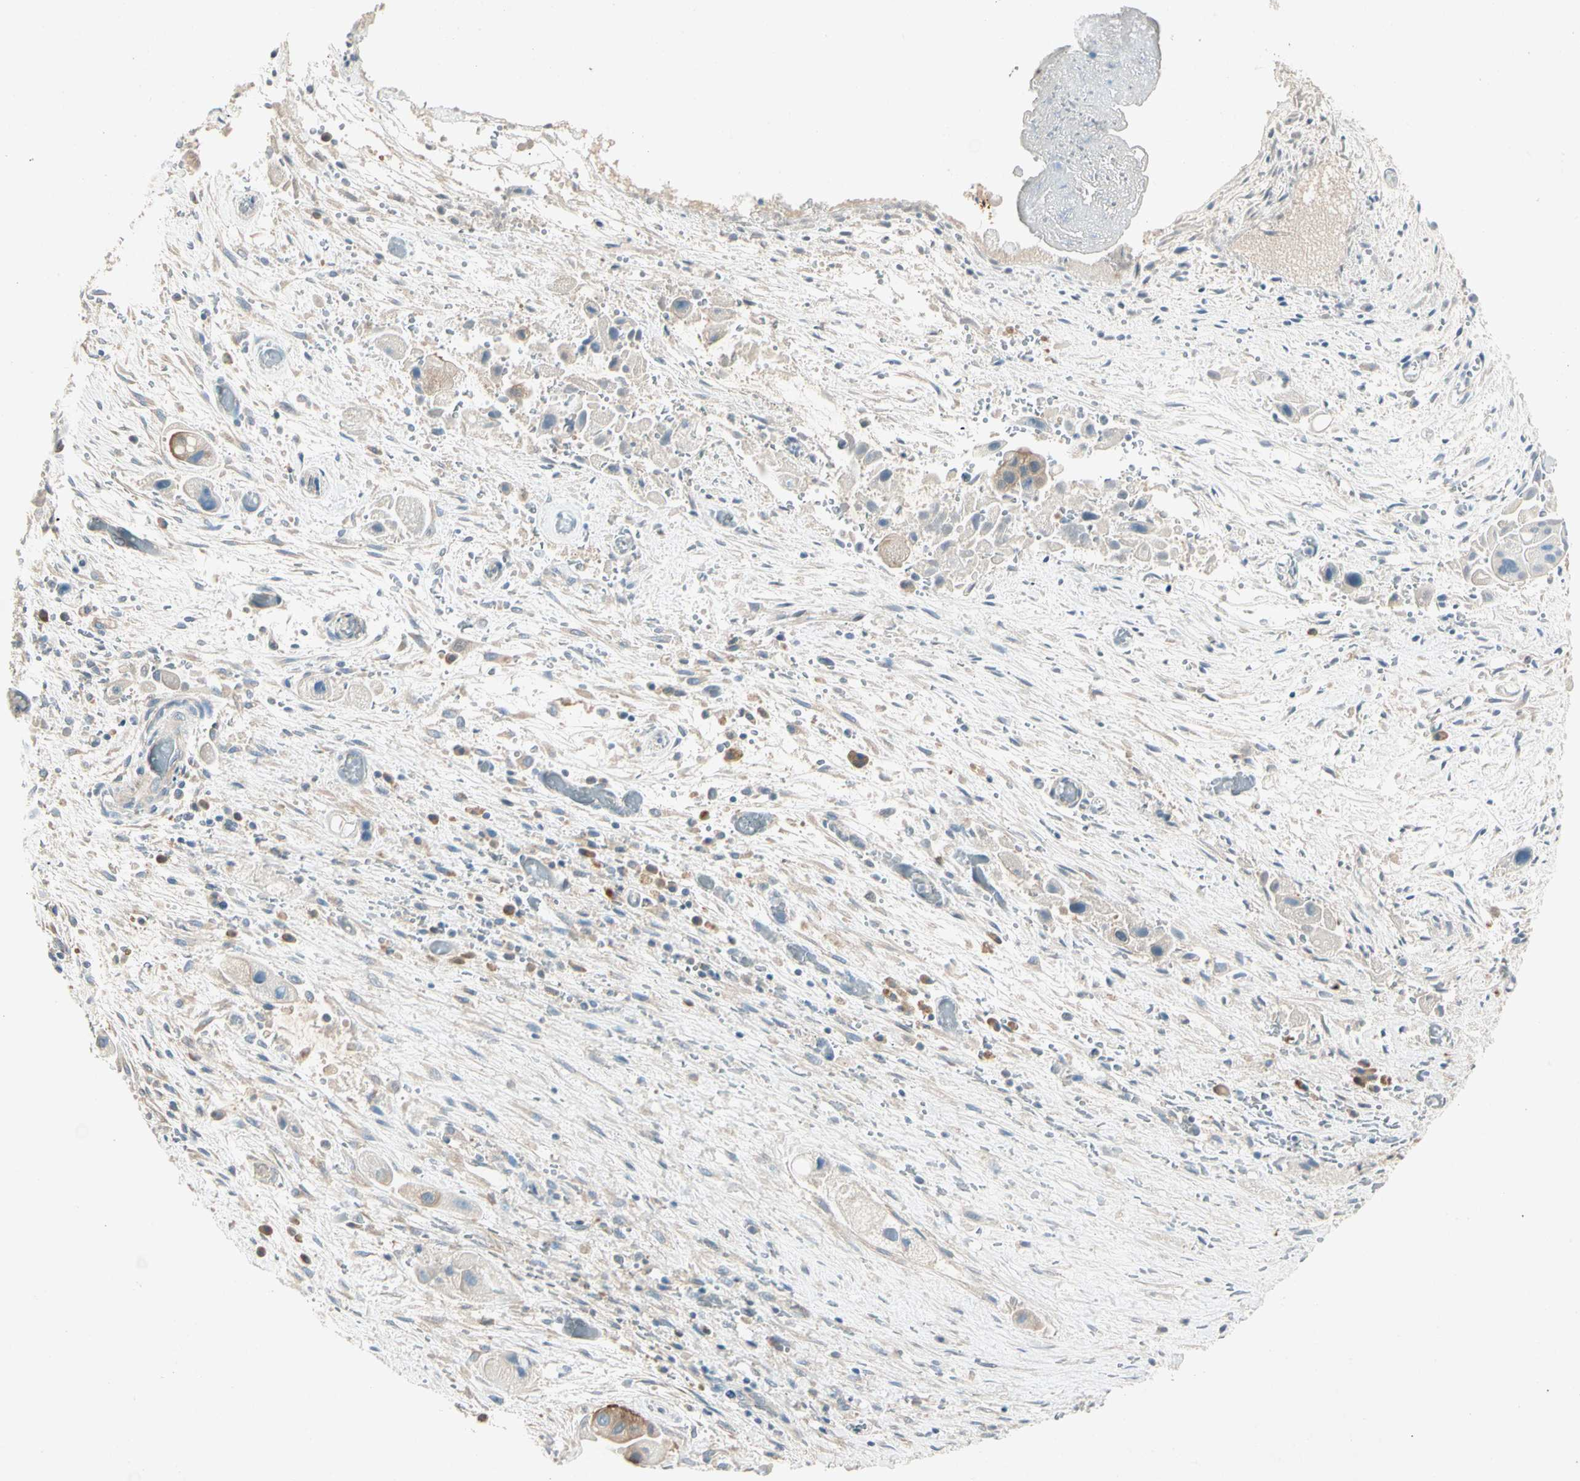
{"staining": {"intensity": "moderate", "quantity": "<25%", "location": "cytoplasmic/membranous"}, "tissue": "liver cancer", "cell_type": "Tumor cells", "image_type": "cancer", "snomed": [{"axis": "morphology", "description": "Normal tissue, NOS"}, {"axis": "morphology", "description": "Cholangiocarcinoma"}, {"axis": "topography", "description": "Liver"}, {"axis": "topography", "description": "Peripheral nerve tissue"}], "caption": "Immunohistochemistry (IHC) of human liver cancer (cholangiocarcinoma) exhibits low levels of moderate cytoplasmic/membranous positivity in approximately <25% of tumor cells.", "gene": "IL1R1", "patient": {"sex": "male", "age": 50}}